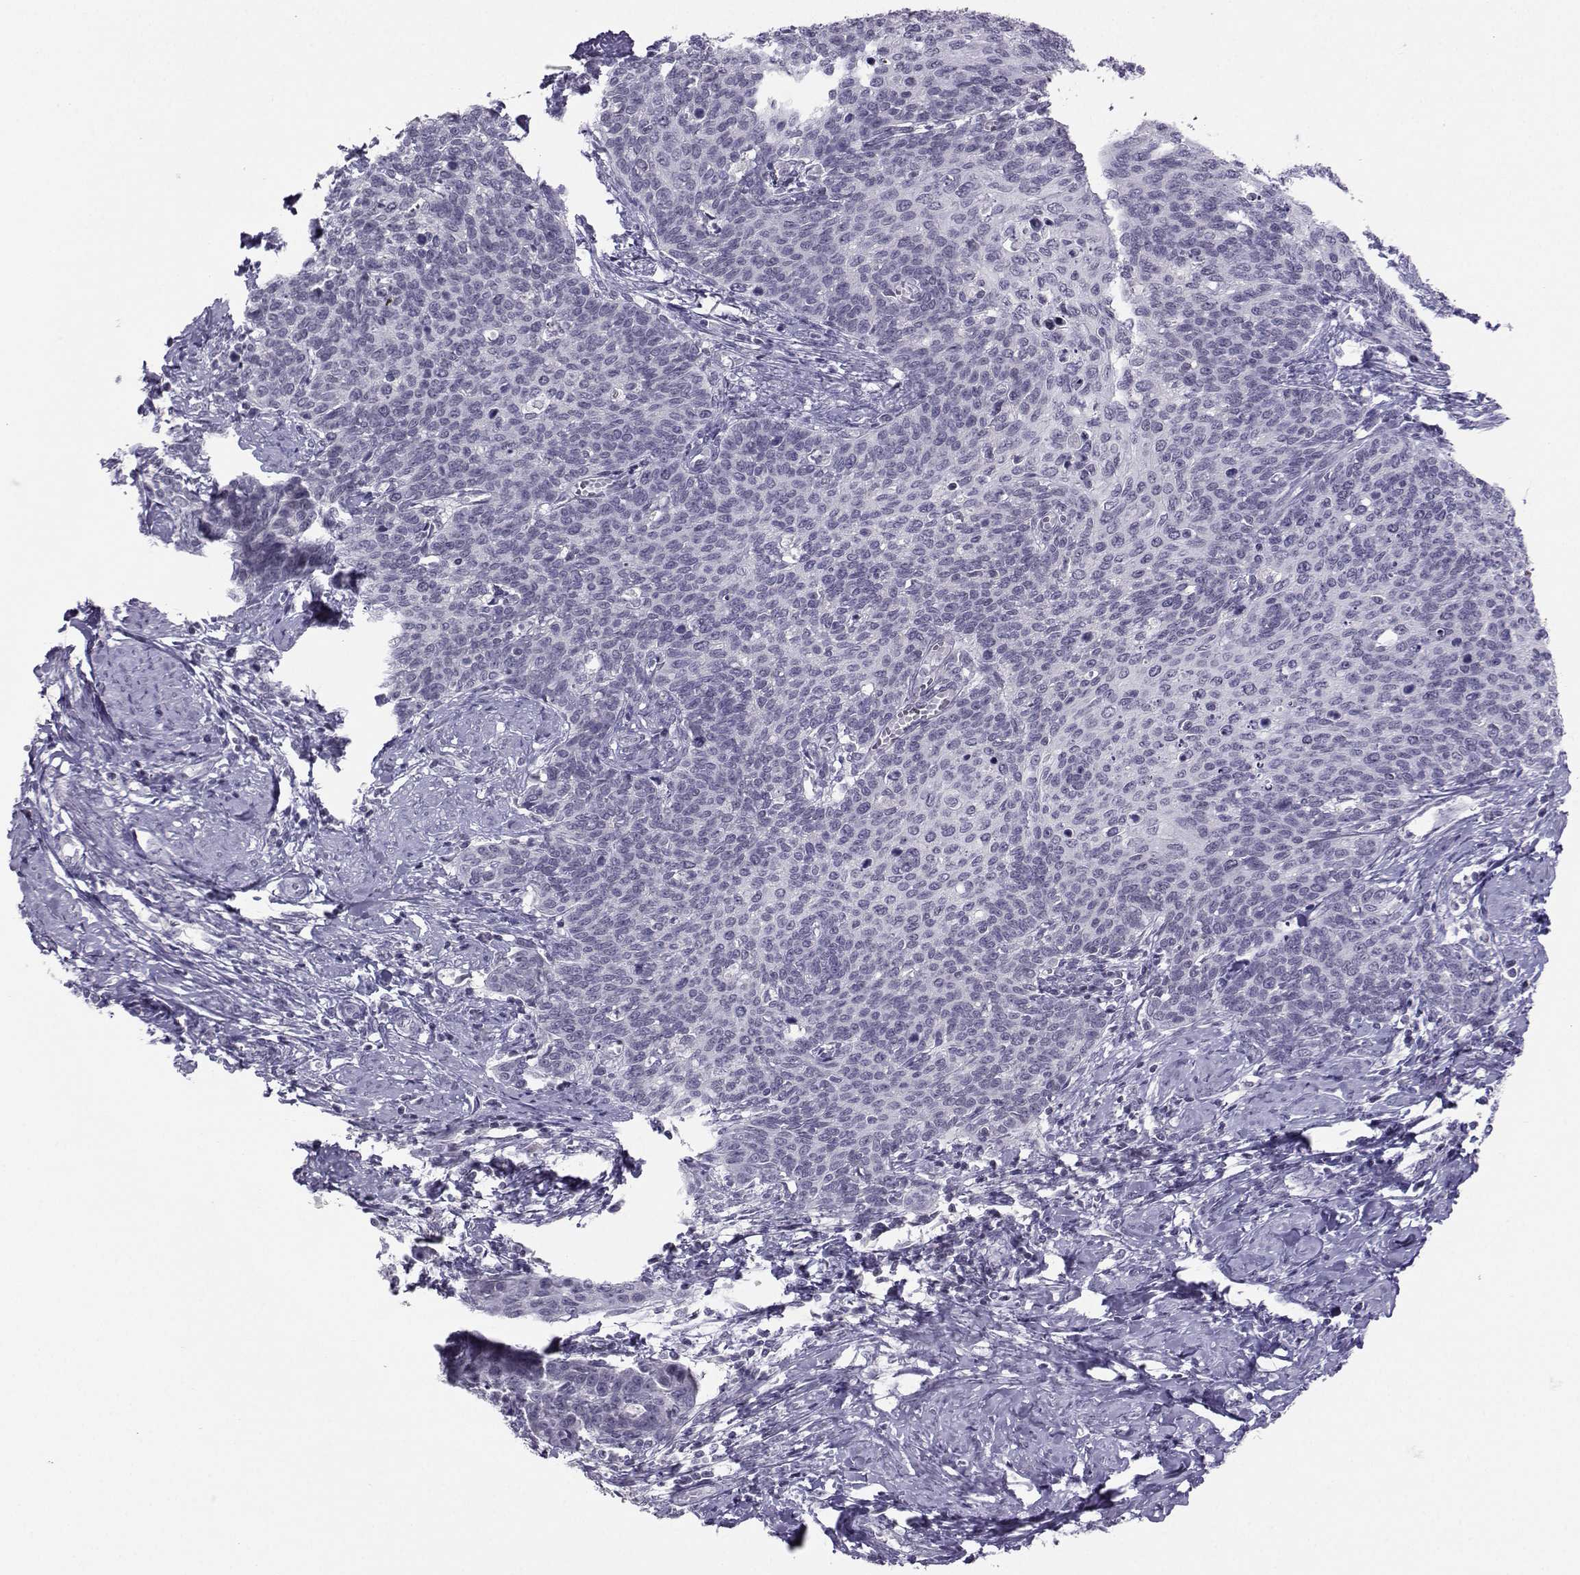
{"staining": {"intensity": "negative", "quantity": "none", "location": "none"}, "tissue": "cervical cancer", "cell_type": "Tumor cells", "image_type": "cancer", "snomed": [{"axis": "morphology", "description": "Normal tissue, NOS"}, {"axis": "morphology", "description": "Squamous cell carcinoma, NOS"}, {"axis": "topography", "description": "Cervix"}], "caption": "IHC of squamous cell carcinoma (cervical) reveals no positivity in tumor cells.", "gene": "LHX1", "patient": {"sex": "female", "age": 39}}